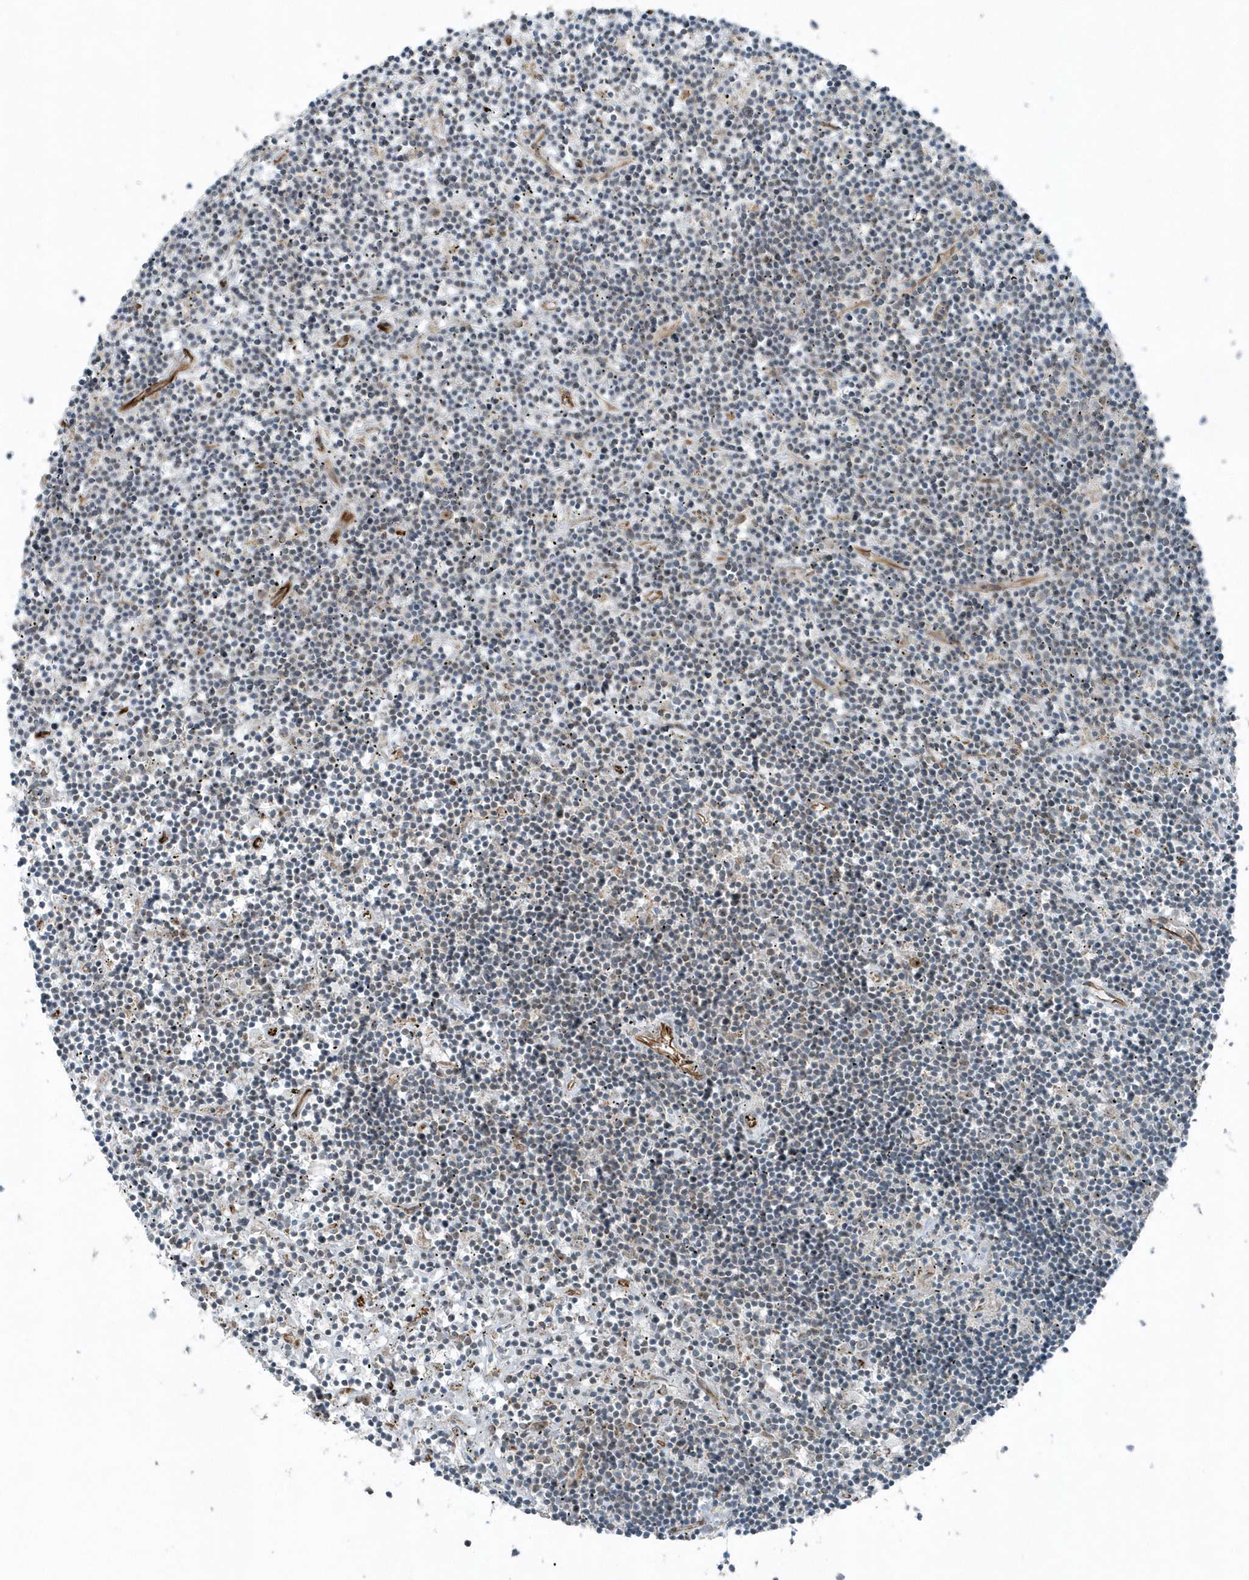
{"staining": {"intensity": "negative", "quantity": "none", "location": "none"}, "tissue": "lymphoma", "cell_type": "Tumor cells", "image_type": "cancer", "snomed": [{"axis": "morphology", "description": "Malignant lymphoma, non-Hodgkin's type, Low grade"}, {"axis": "topography", "description": "Spleen"}], "caption": "This is an IHC micrograph of human malignant lymphoma, non-Hodgkin's type (low-grade). There is no staining in tumor cells.", "gene": "GCC2", "patient": {"sex": "male", "age": 76}}